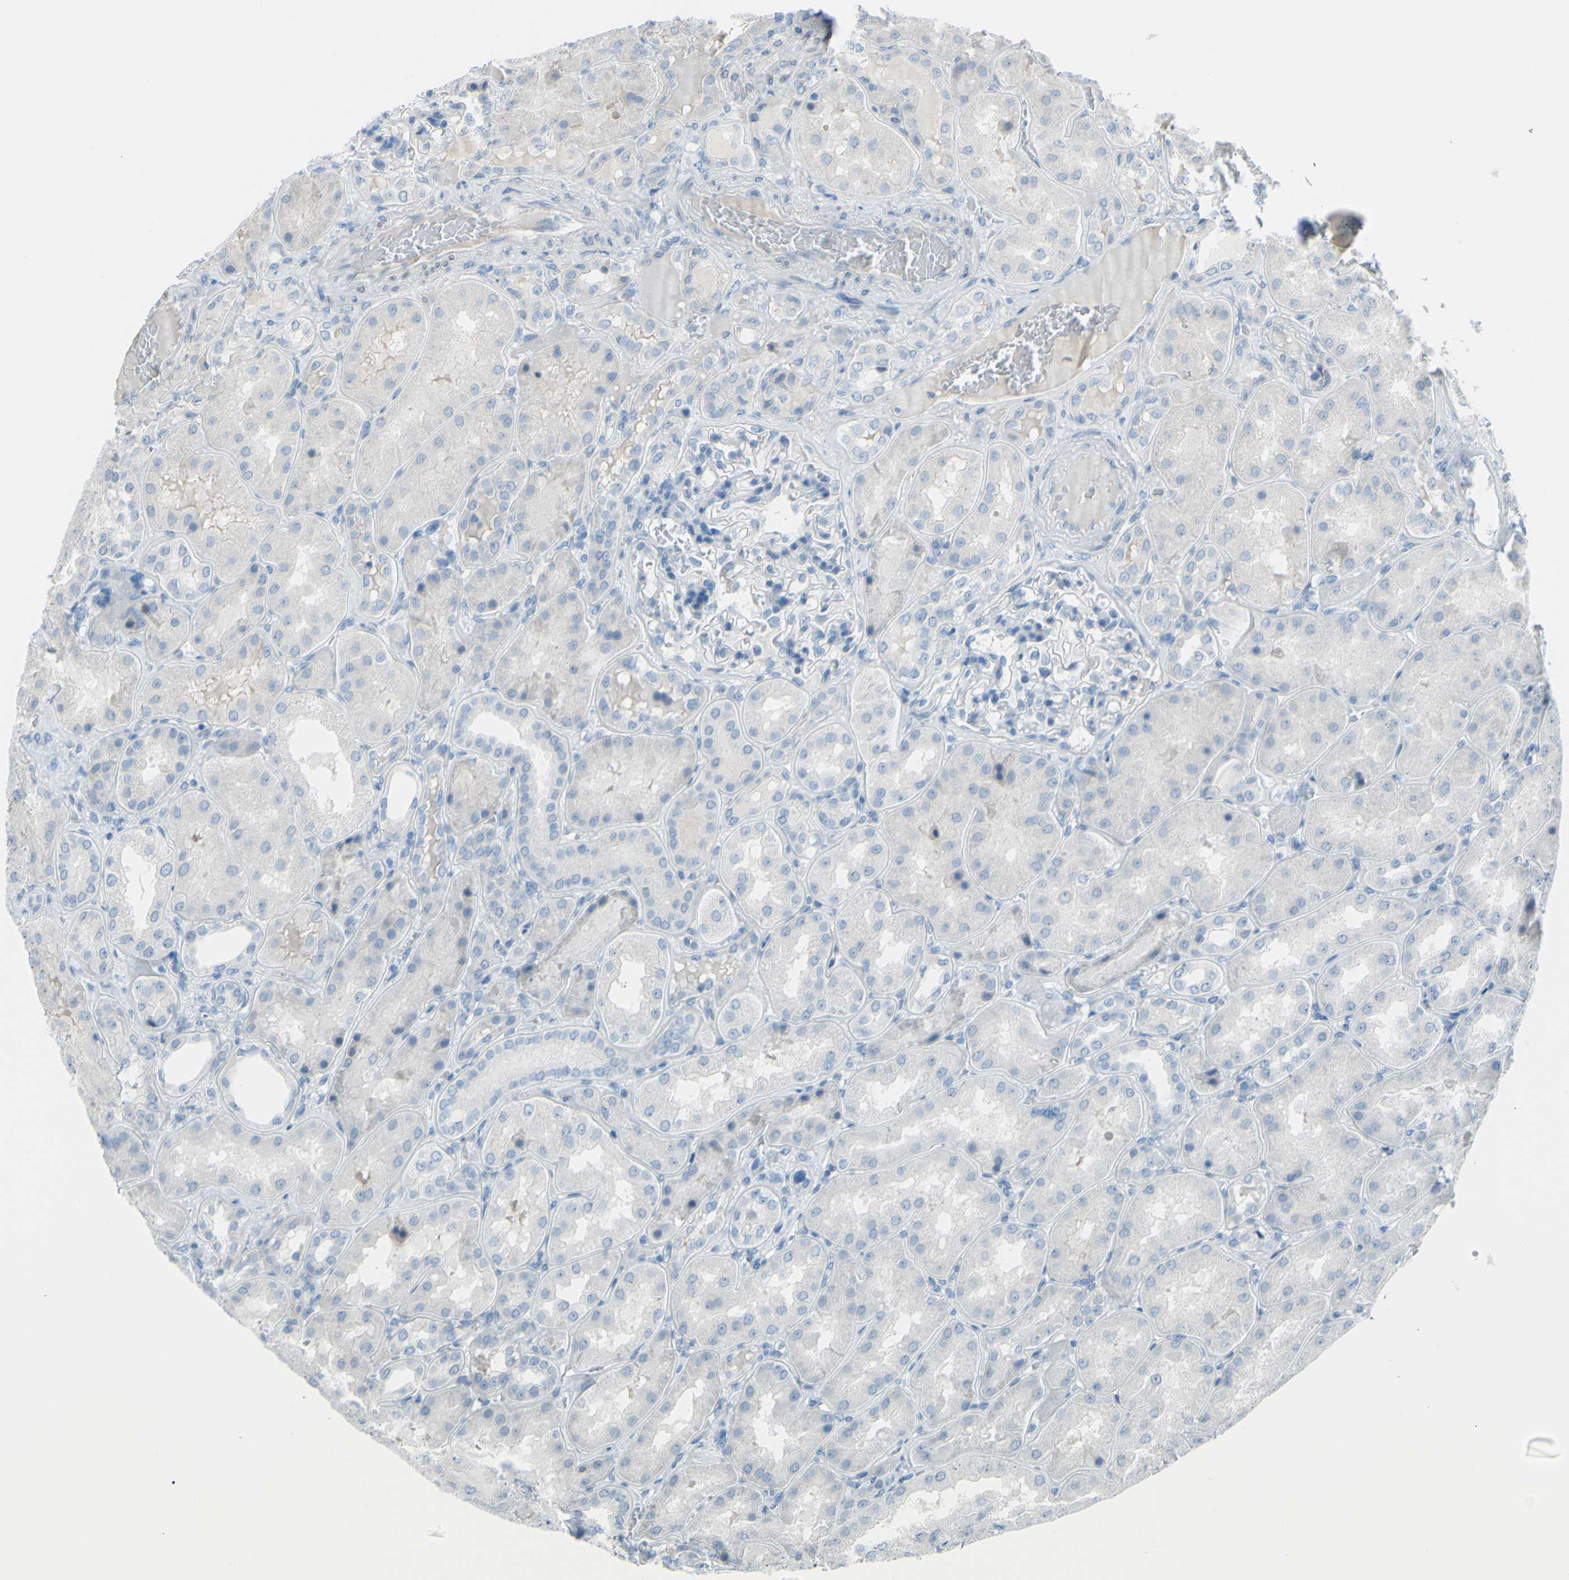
{"staining": {"intensity": "negative", "quantity": "none", "location": "none"}, "tissue": "kidney", "cell_type": "Cells in glomeruli", "image_type": "normal", "snomed": [{"axis": "morphology", "description": "Normal tissue, NOS"}, {"axis": "topography", "description": "Kidney"}], "caption": "IHC photomicrograph of unremarkable kidney: human kidney stained with DAB shows no significant protein expression in cells in glomeruli. (Brightfield microscopy of DAB immunohistochemistry at high magnification).", "gene": "TFPI2", "patient": {"sex": "female", "age": 56}}